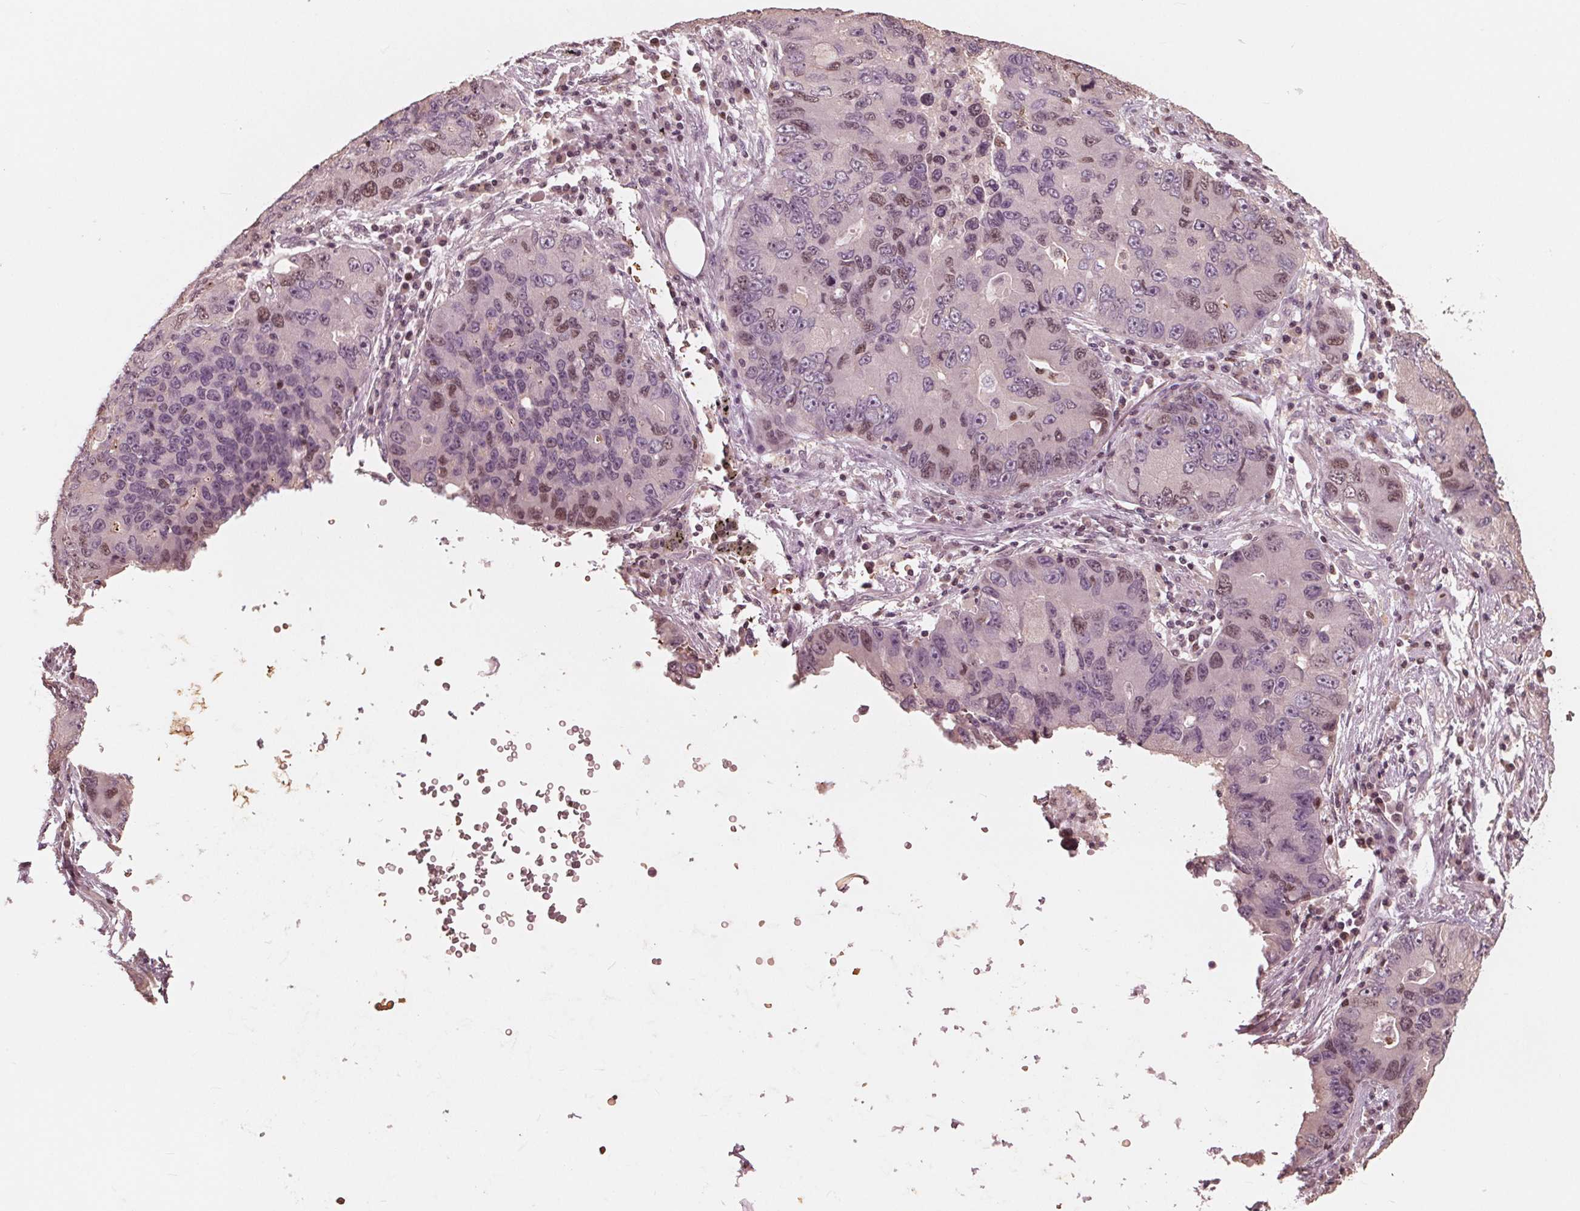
{"staining": {"intensity": "moderate", "quantity": "<25%", "location": "nuclear"}, "tissue": "lung cancer", "cell_type": "Tumor cells", "image_type": "cancer", "snomed": [{"axis": "morphology", "description": "Adenocarcinoma, NOS"}, {"axis": "morphology", "description": "Adenocarcinoma, metastatic, NOS"}, {"axis": "topography", "description": "Lymph node"}, {"axis": "topography", "description": "Lung"}], "caption": "This micrograph demonstrates lung metastatic adenocarcinoma stained with IHC to label a protein in brown. The nuclear of tumor cells show moderate positivity for the protein. Nuclei are counter-stained blue.", "gene": "HIRIP3", "patient": {"sex": "female", "age": 54}}